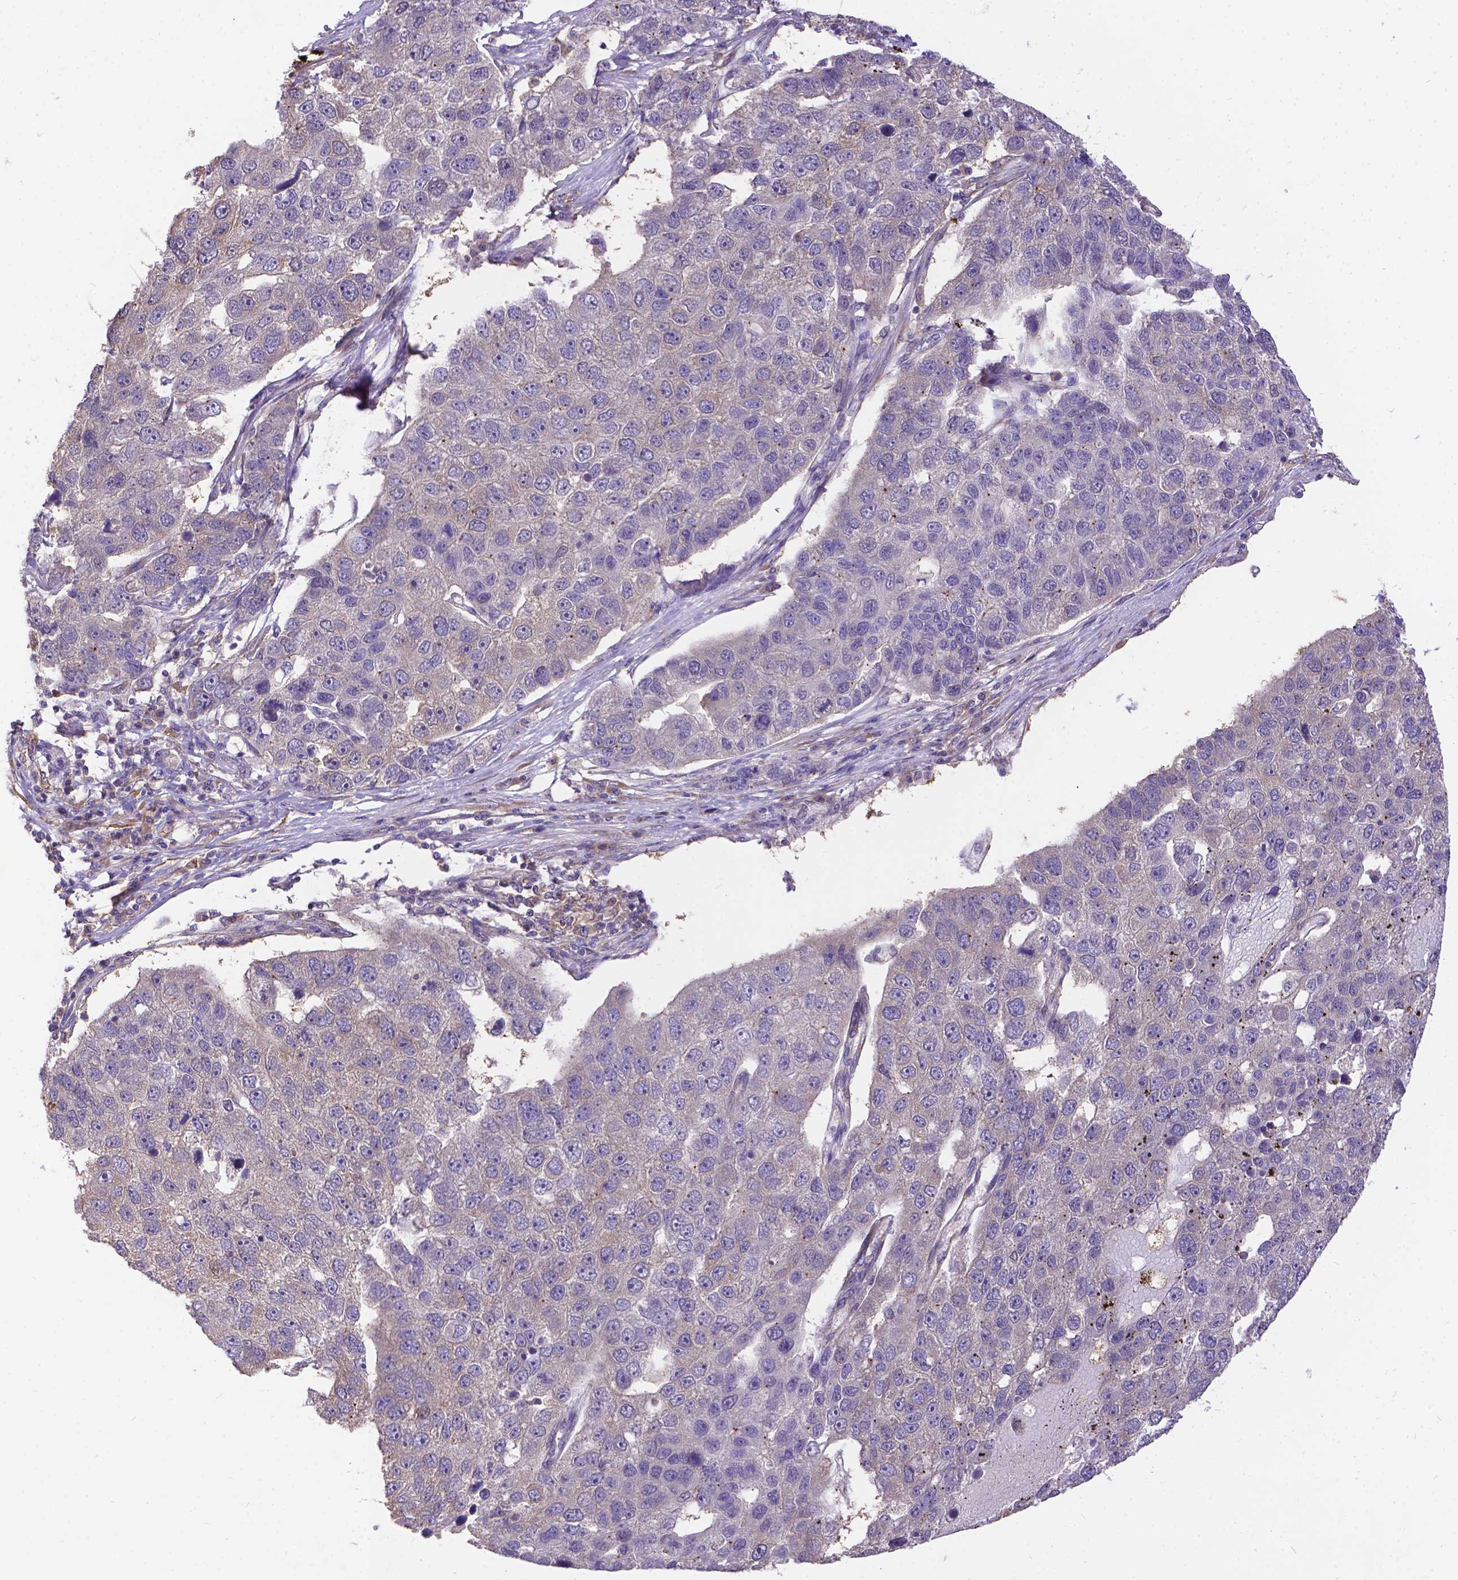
{"staining": {"intensity": "negative", "quantity": "none", "location": "none"}, "tissue": "pancreatic cancer", "cell_type": "Tumor cells", "image_type": "cancer", "snomed": [{"axis": "morphology", "description": "Adenocarcinoma, NOS"}, {"axis": "topography", "description": "Pancreas"}], "caption": "Pancreatic adenocarcinoma was stained to show a protein in brown. There is no significant expression in tumor cells. (Stains: DAB IHC with hematoxylin counter stain, Microscopy: brightfield microscopy at high magnification).", "gene": "DENND6A", "patient": {"sex": "female", "age": 61}}